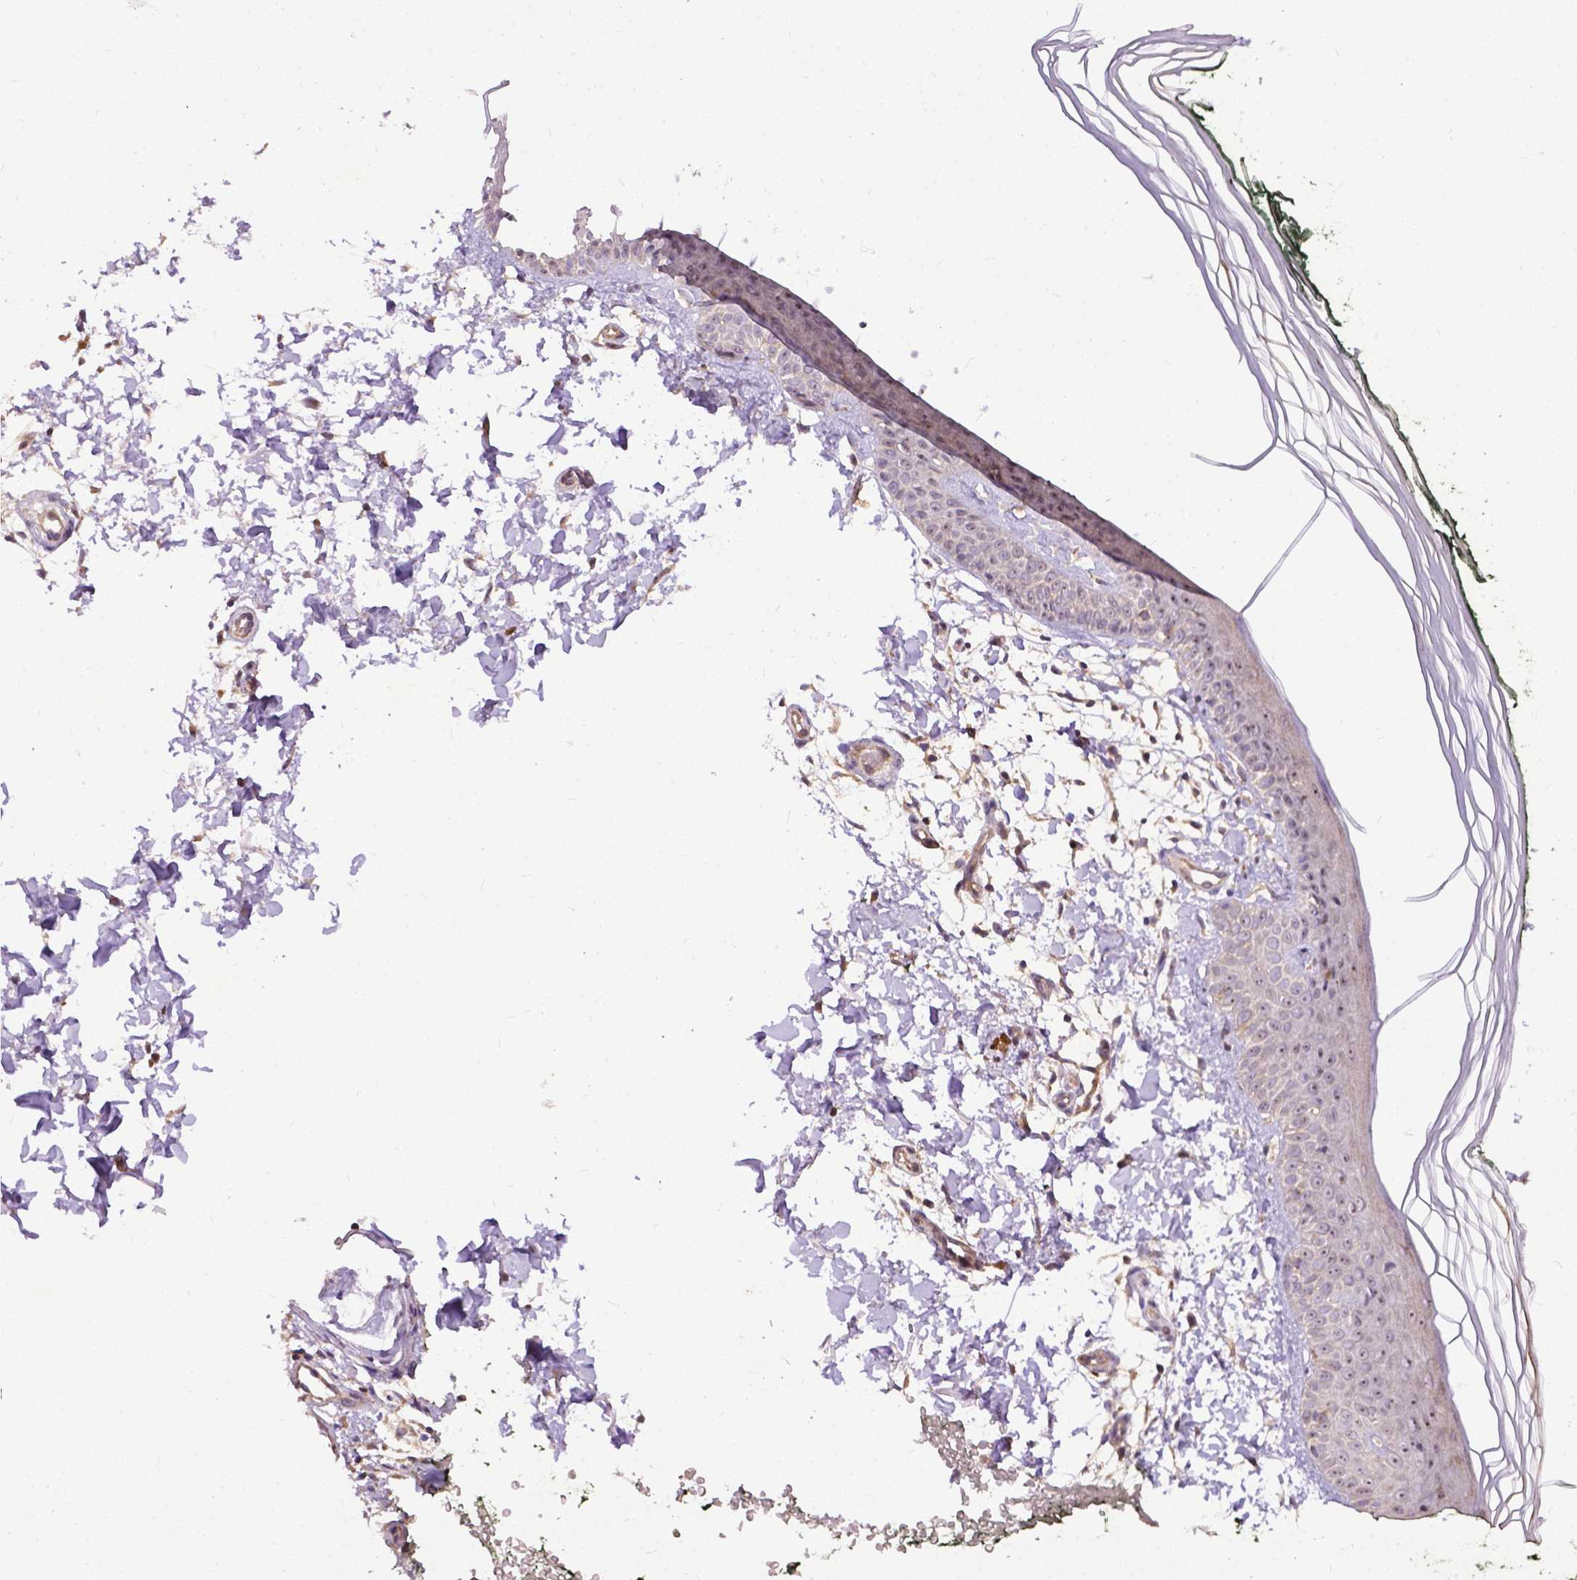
{"staining": {"intensity": "weak", "quantity": "25%-75%", "location": "cytoplasmic/membranous,nuclear"}, "tissue": "skin", "cell_type": "Fibroblasts", "image_type": "normal", "snomed": [{"axis": "morphology", "description": "Normal tissue, NOS"}, {"axis": "topography", "description": "Skin"}], "caption": "Weak cytoplasmic/membranous,nuclear positivity for a protein is seen in approximately 25%-75% of fibroblasts of normal skin using IHC.", "gene": "PARP3", "patient": {"sex": "female", "age": 62}}